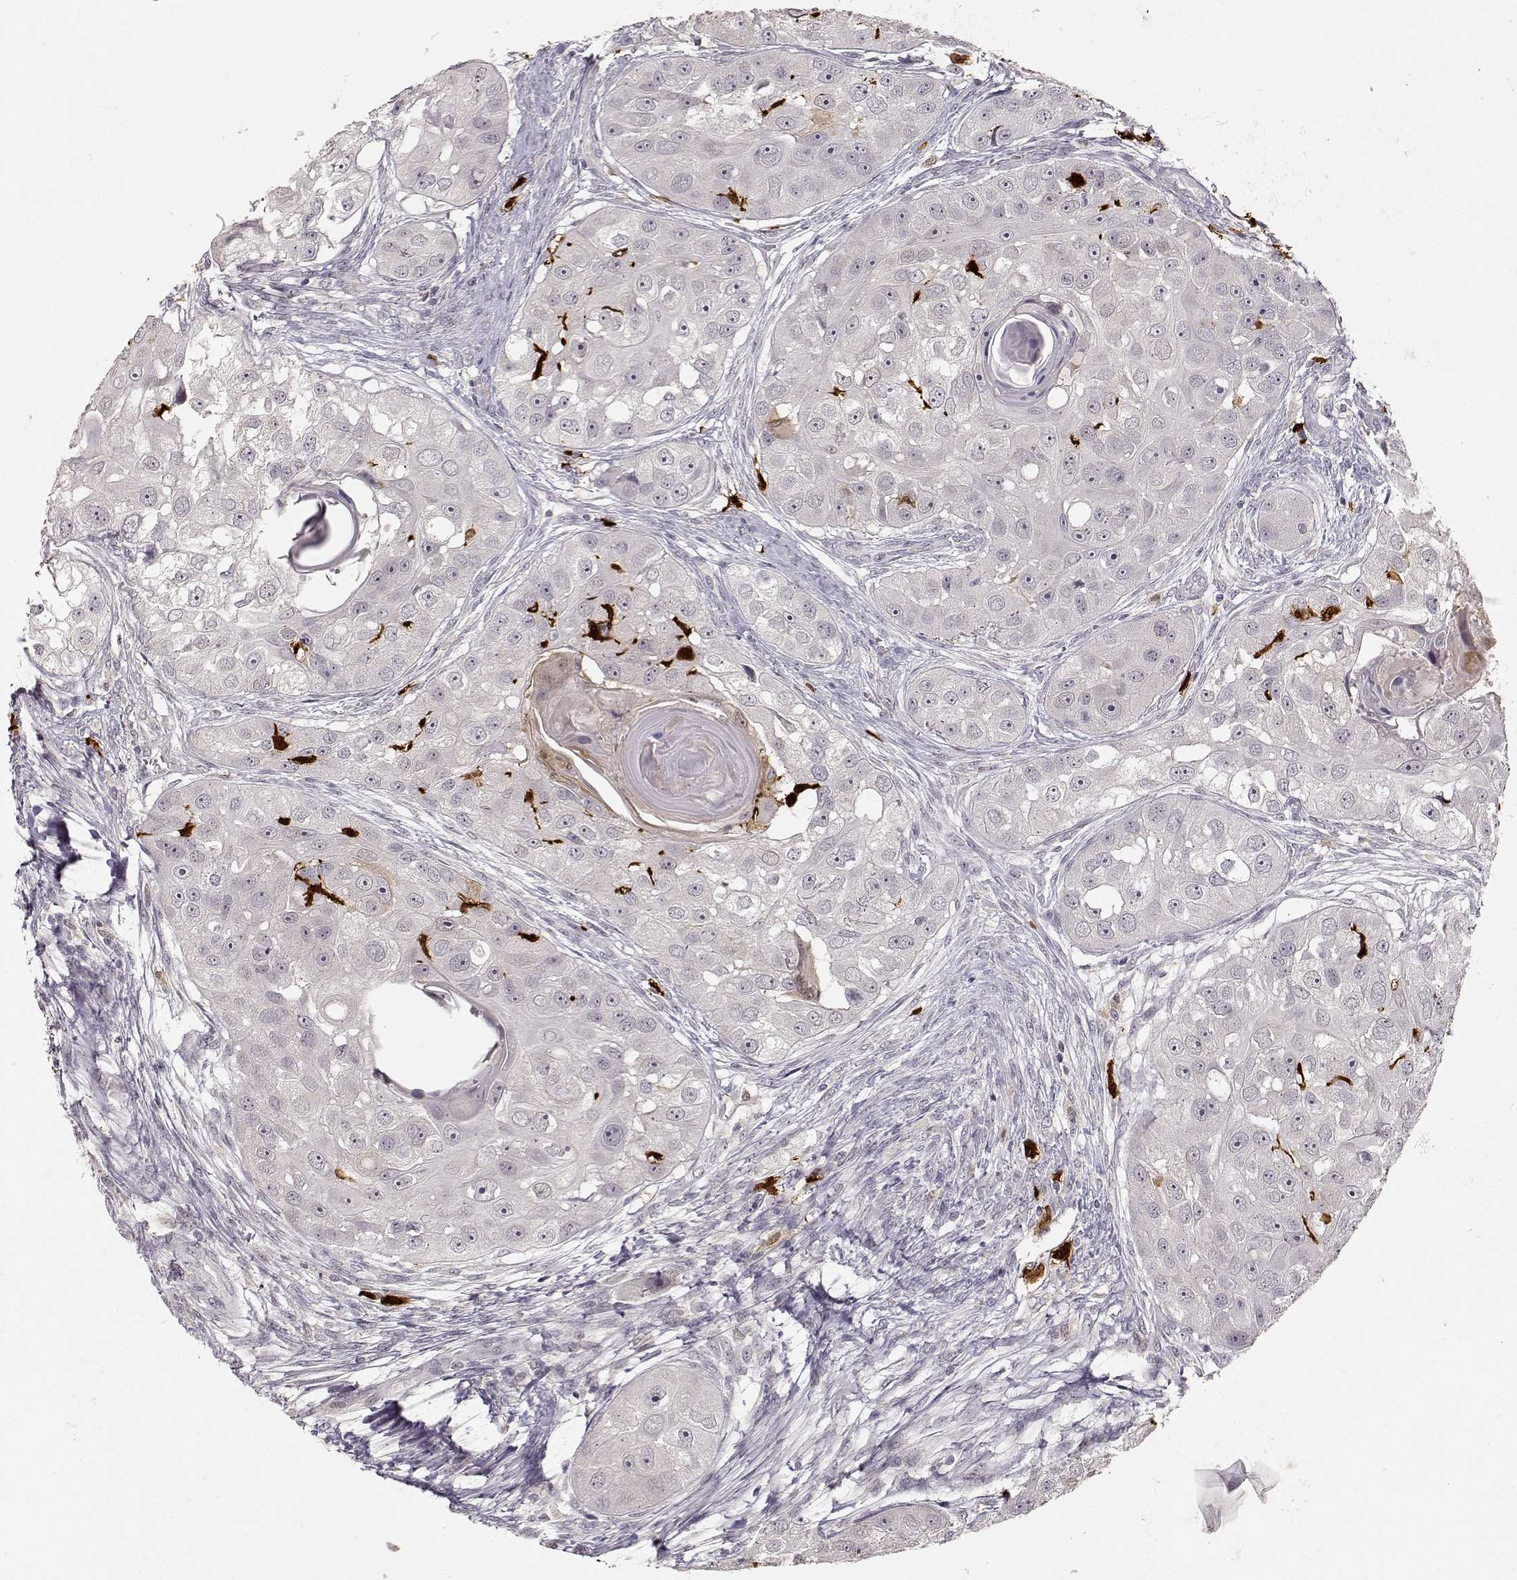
{"staining": {"intensity": "negative", "quantity": "none", "location": "none"}, "tissue": "head and neck cancer", "cell_type": "Tumor cells", "image_type": "cancer", "snomed": [{"axis": "morphology", "description": "Squamous cell carcinoma, NOS"}, {"axis": "topography", "description": "Head-Neck"}], "caption": "Immunohistochemistry photomicrograph of neoplastic tissue: human head and neck cancer stained with DAB (3,3'-diaminobenzidine) exhibits no significant protein expression in tumor cells.", "gene": "S100B", "patient": {"sex": "male", "age": 51}}